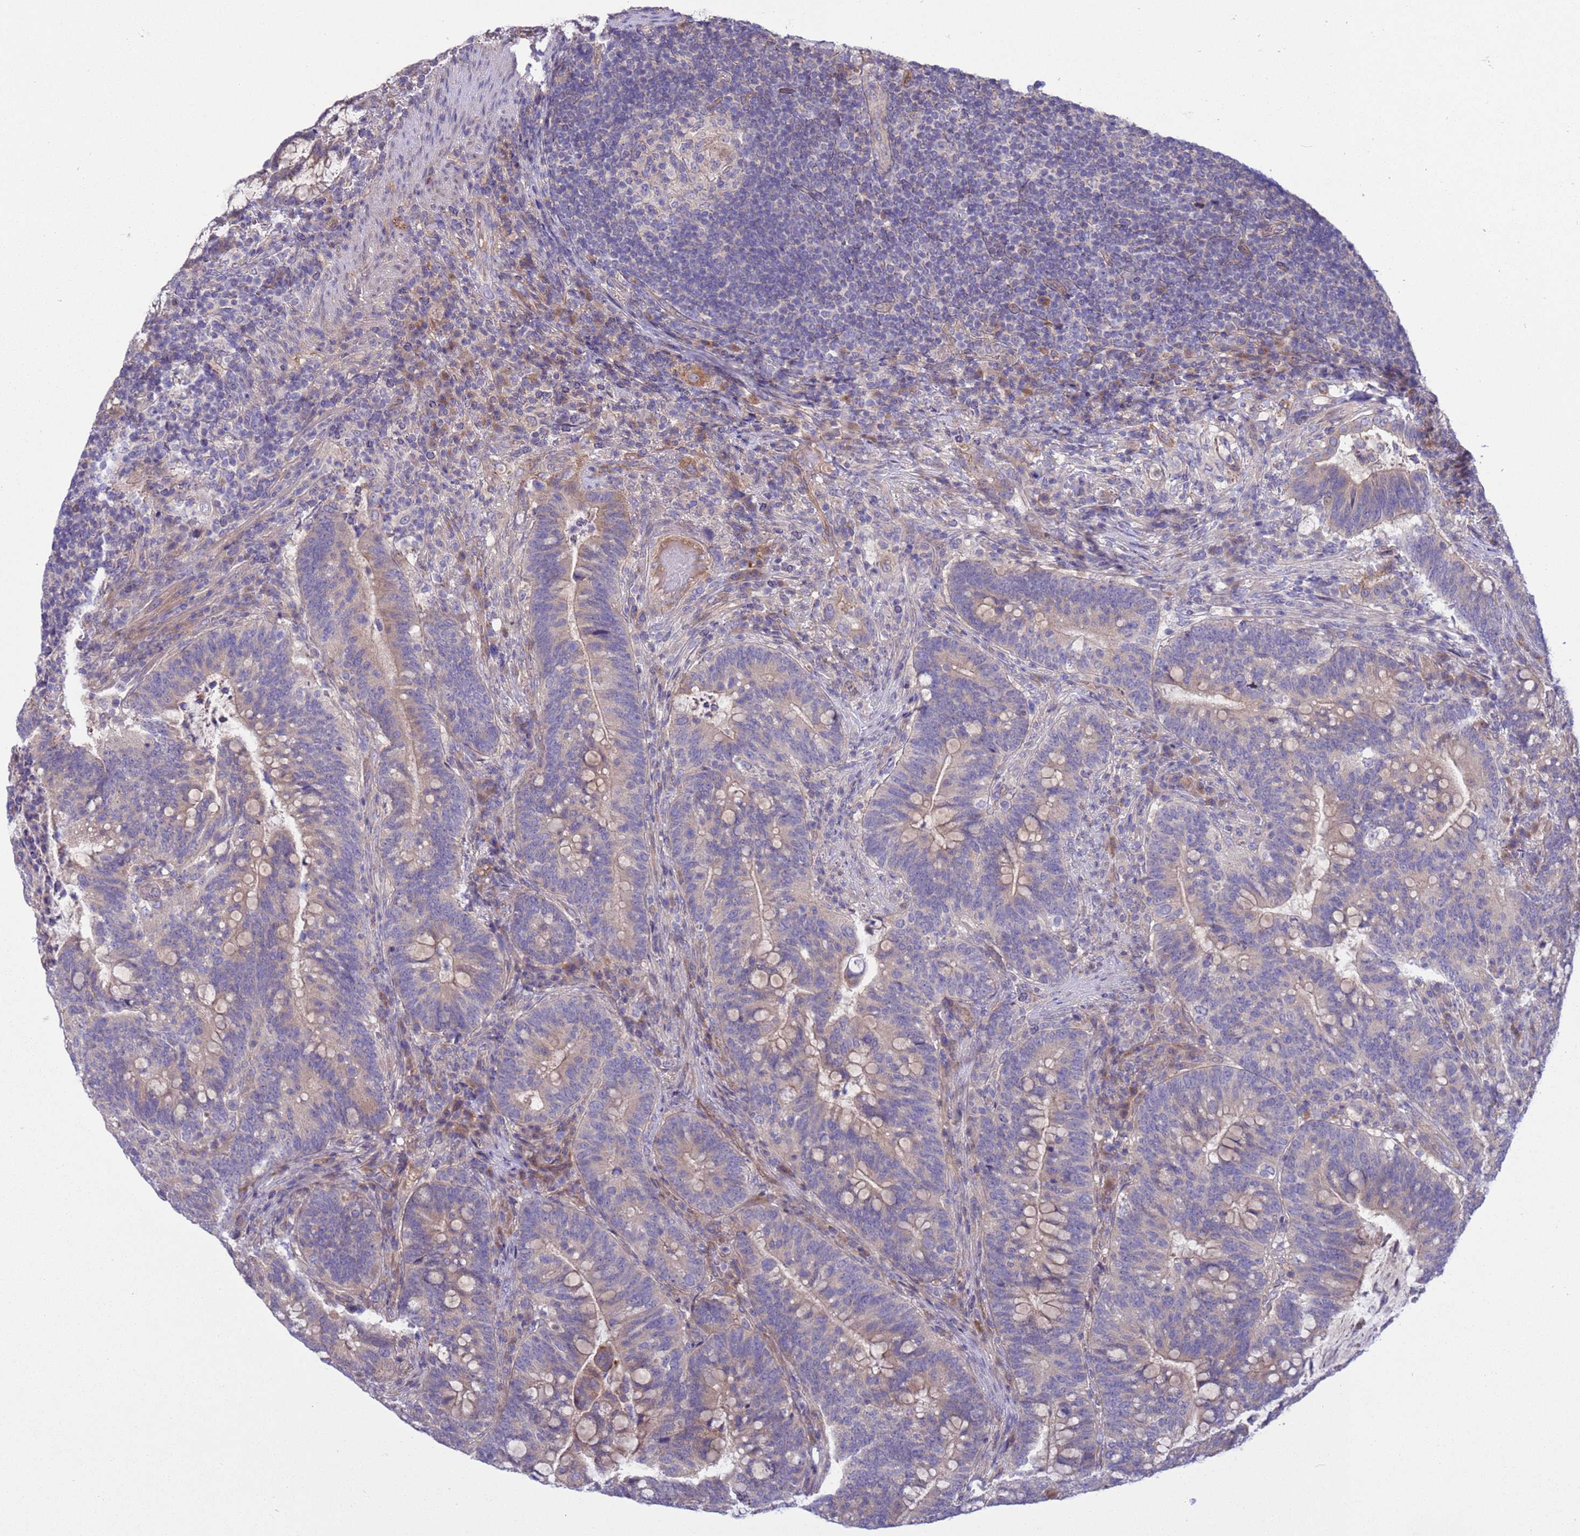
{"staining": {"intensity": "weak", "quantity": "25%-75%", "location": "cytoplasmic/membranous"}, "tissue": "colorectal cancer", "cell_type": "Tumor cells", "image_type": "cancer", "snomed": [{"axis": "morphology", "description": "Normal tissue, NOS"}, {"axis": "morphology", "description": "Adenocarcinoma, NOS"}, {"axis": "topography", "description": "Colon"}], "caption": "This is a histology image of immunohistochemistry (IHC) staining of colorectal cancer, which shows weak staining in the cytoplasmic/membranous of tumor cells.", "gene": "GJA10", "patient": {"sex": "female", "age": 66}}